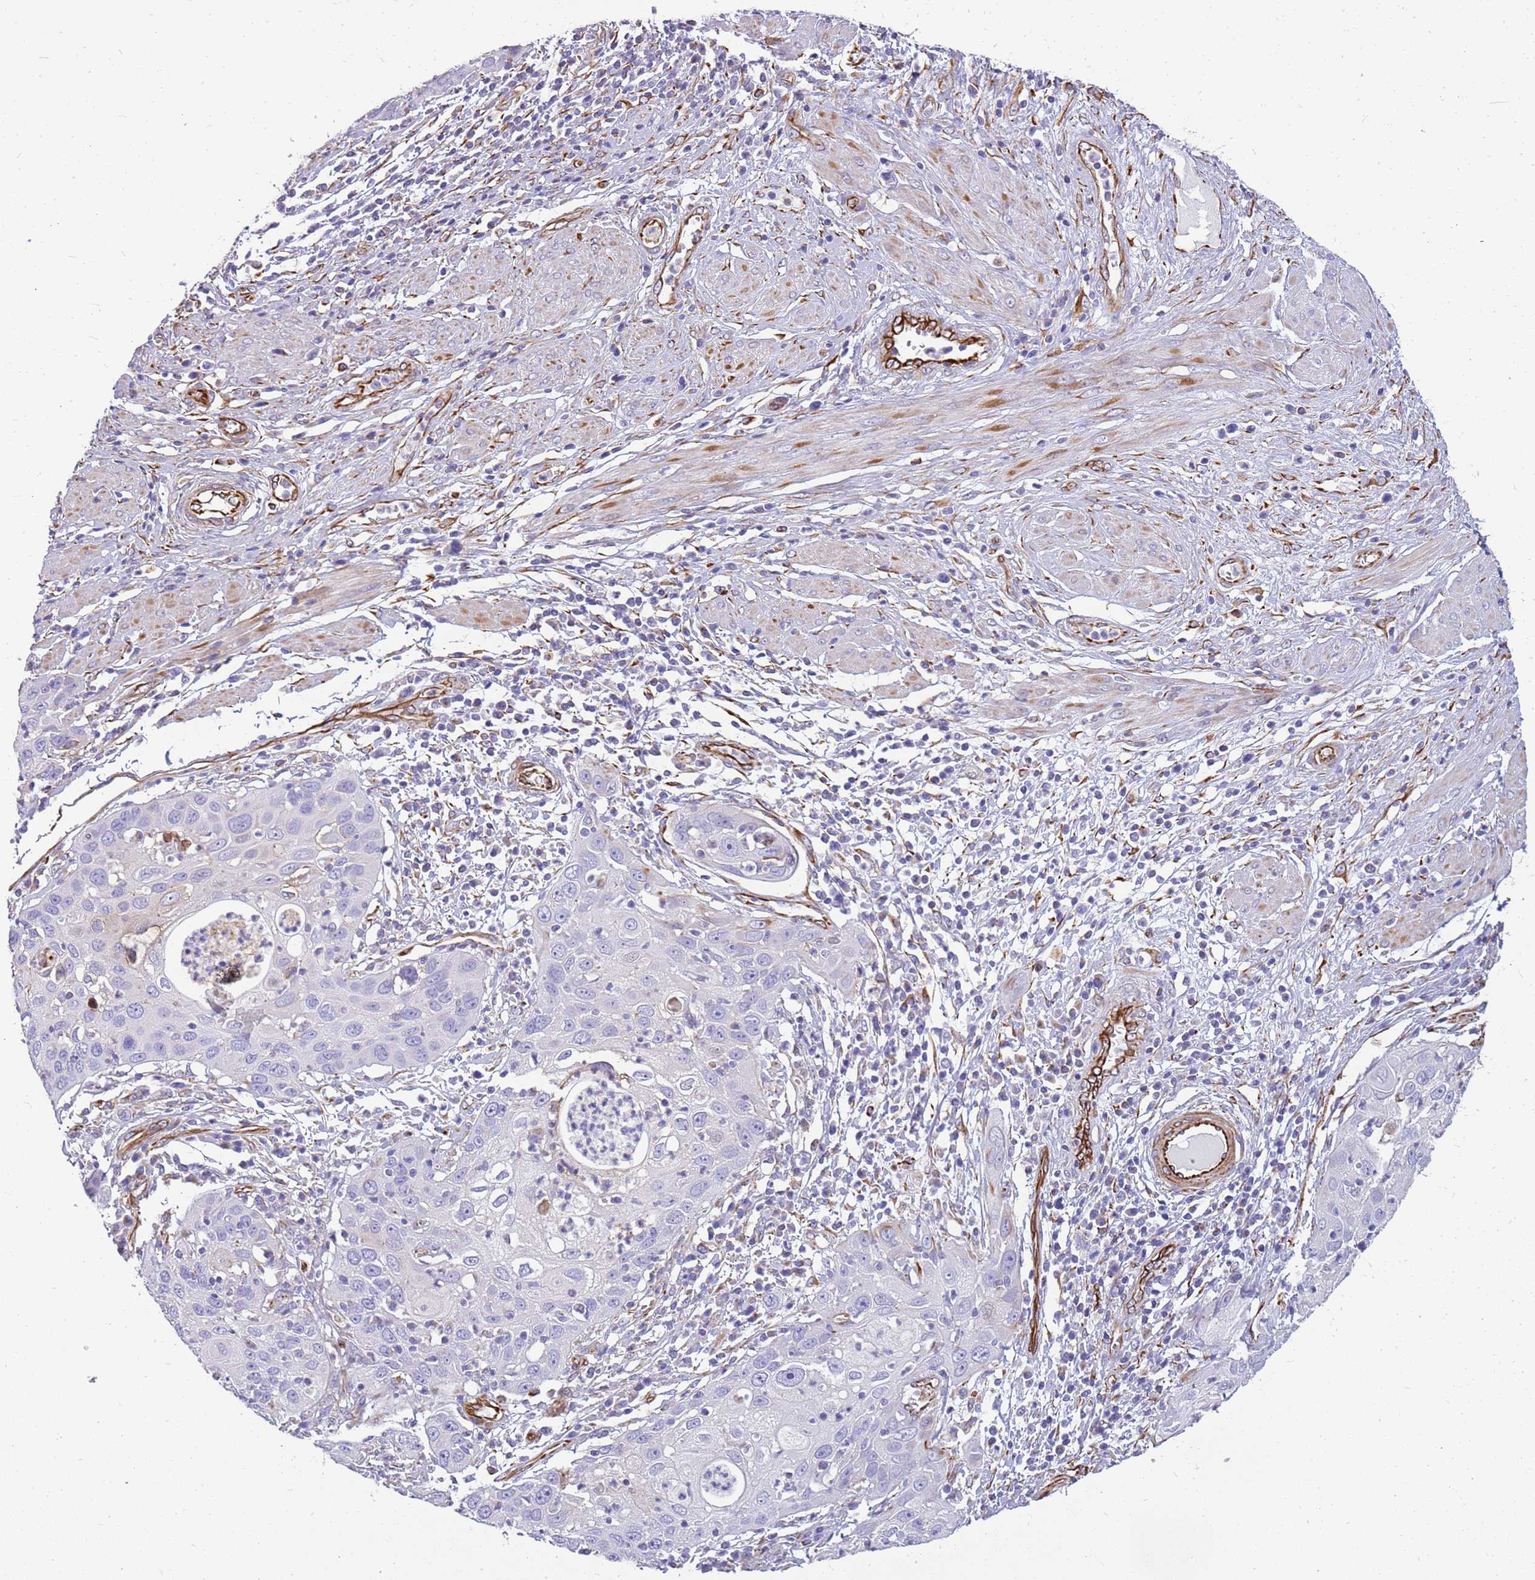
{"staining": {"intensity": "moderate", "quantity": "<25%", "location": "cytoplasmic/membranous"}, "tissue": "cervical cancer", "cell_type": "Tumor cells", "image_type": "cancer", "snomed": [{"axis": "morphology", "description": "Squamous cell carcinoma, NOS"}, {"axis": "topography", "description": "Cervix"}], "caption": "Cervical cancer (squamous cell carcinoma) was stained to show a protein in brown. There is low levels of moderate cytoplasmic/membranous positivity in approximately <25% of tumor cells.", "gene": "ZDHHC1", "patient": {"sex": "female", "age": 36}}